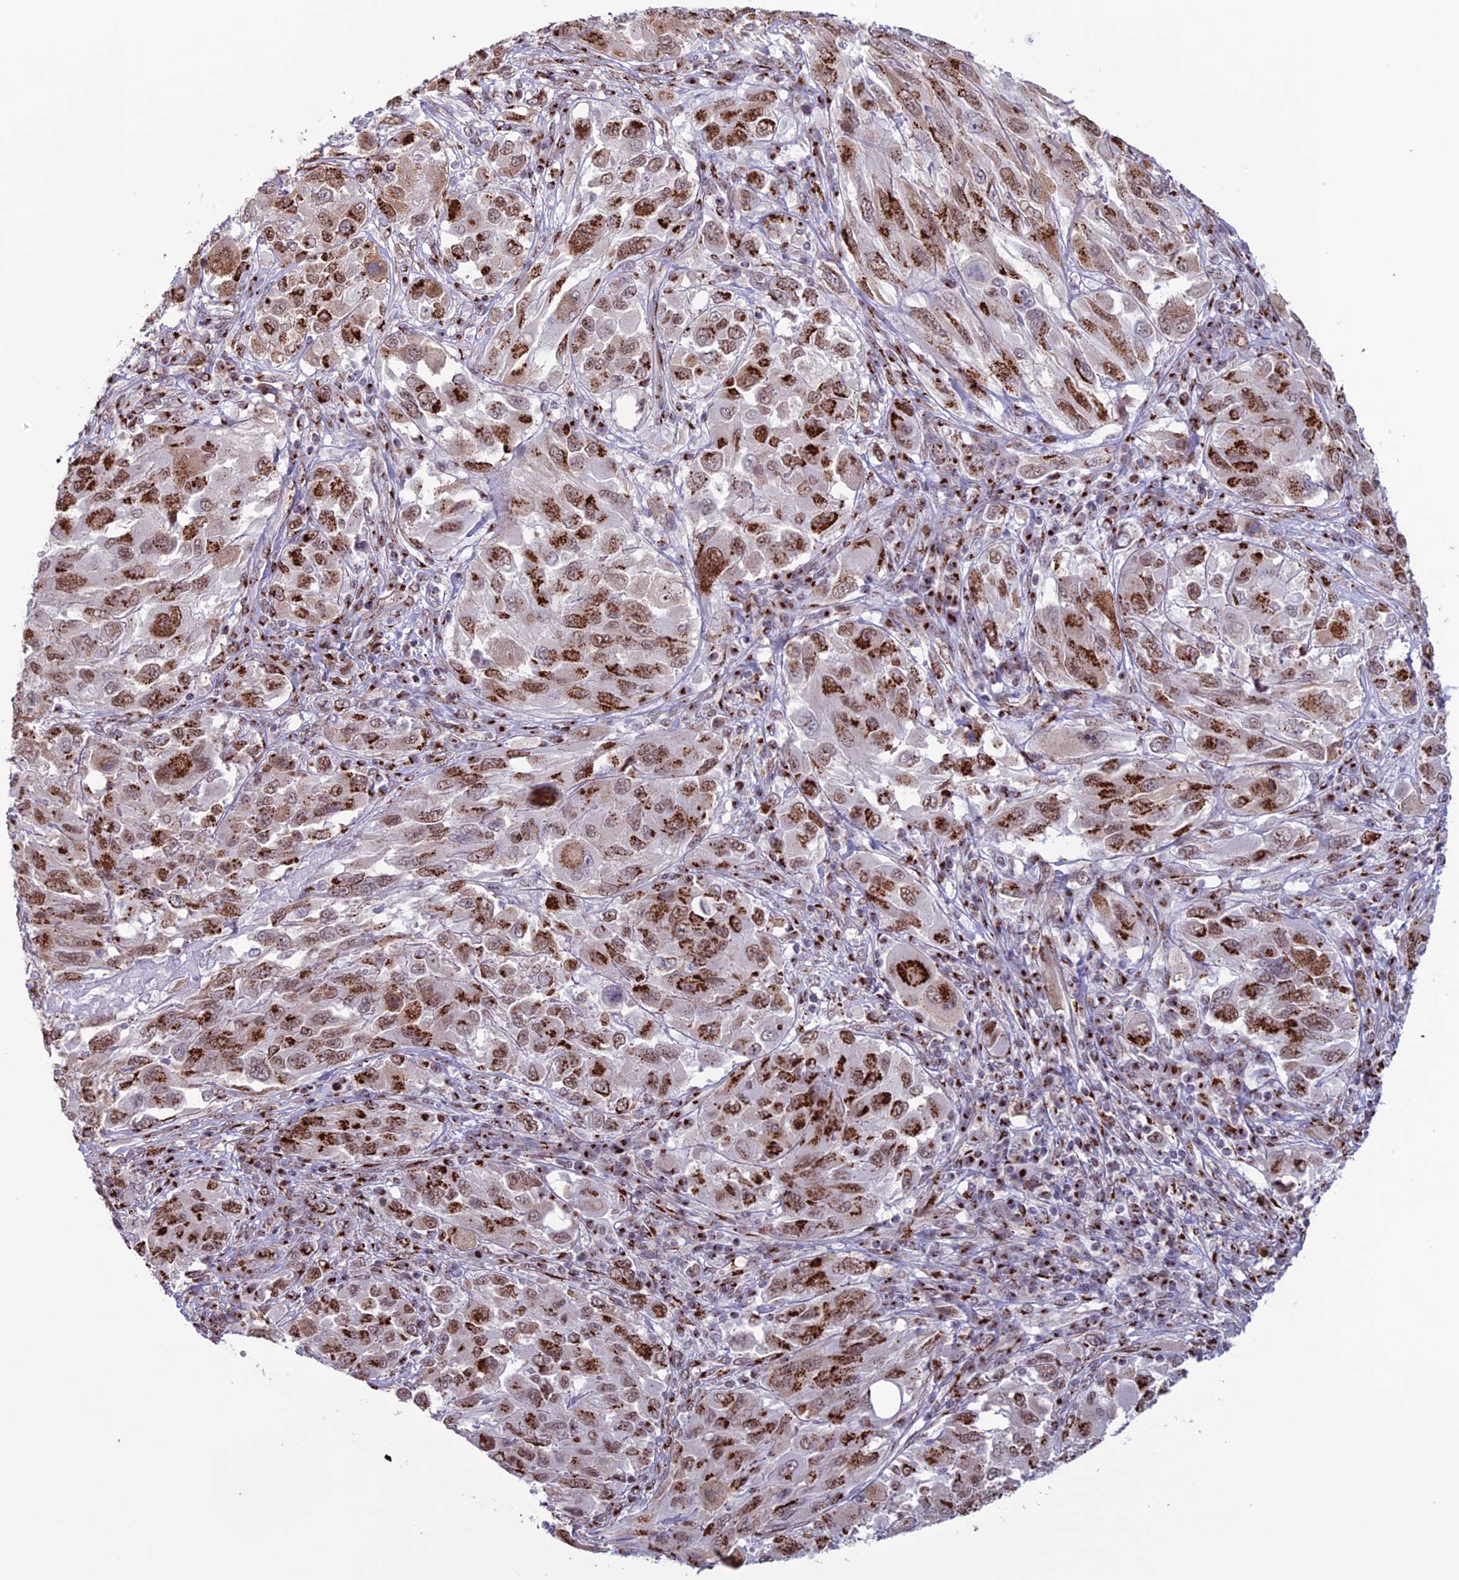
{"staining": {"intensity": "strong", "quantity": "25%-75%", "location": "cytoplasmic/membranous,nuclear"}, "tissue": "melanoma", "cell_type": "Tumor cells", "image_type": "cancer", "snomed": [{"axis": "morphology", "description": "Malignant melanoma, NOS"}, {"axis": "topography", "description": "Skin"}], "caption": "The micrograph shows a brown stain indicating the presence of a protein in the cytoplasmic/membranous and nuclear of tumor cells in melanoma. (IHC, brightfield microscopy, high magnification).", "gene": "PLEKHA4", "patient": {"sex": "female", "age": 91}}